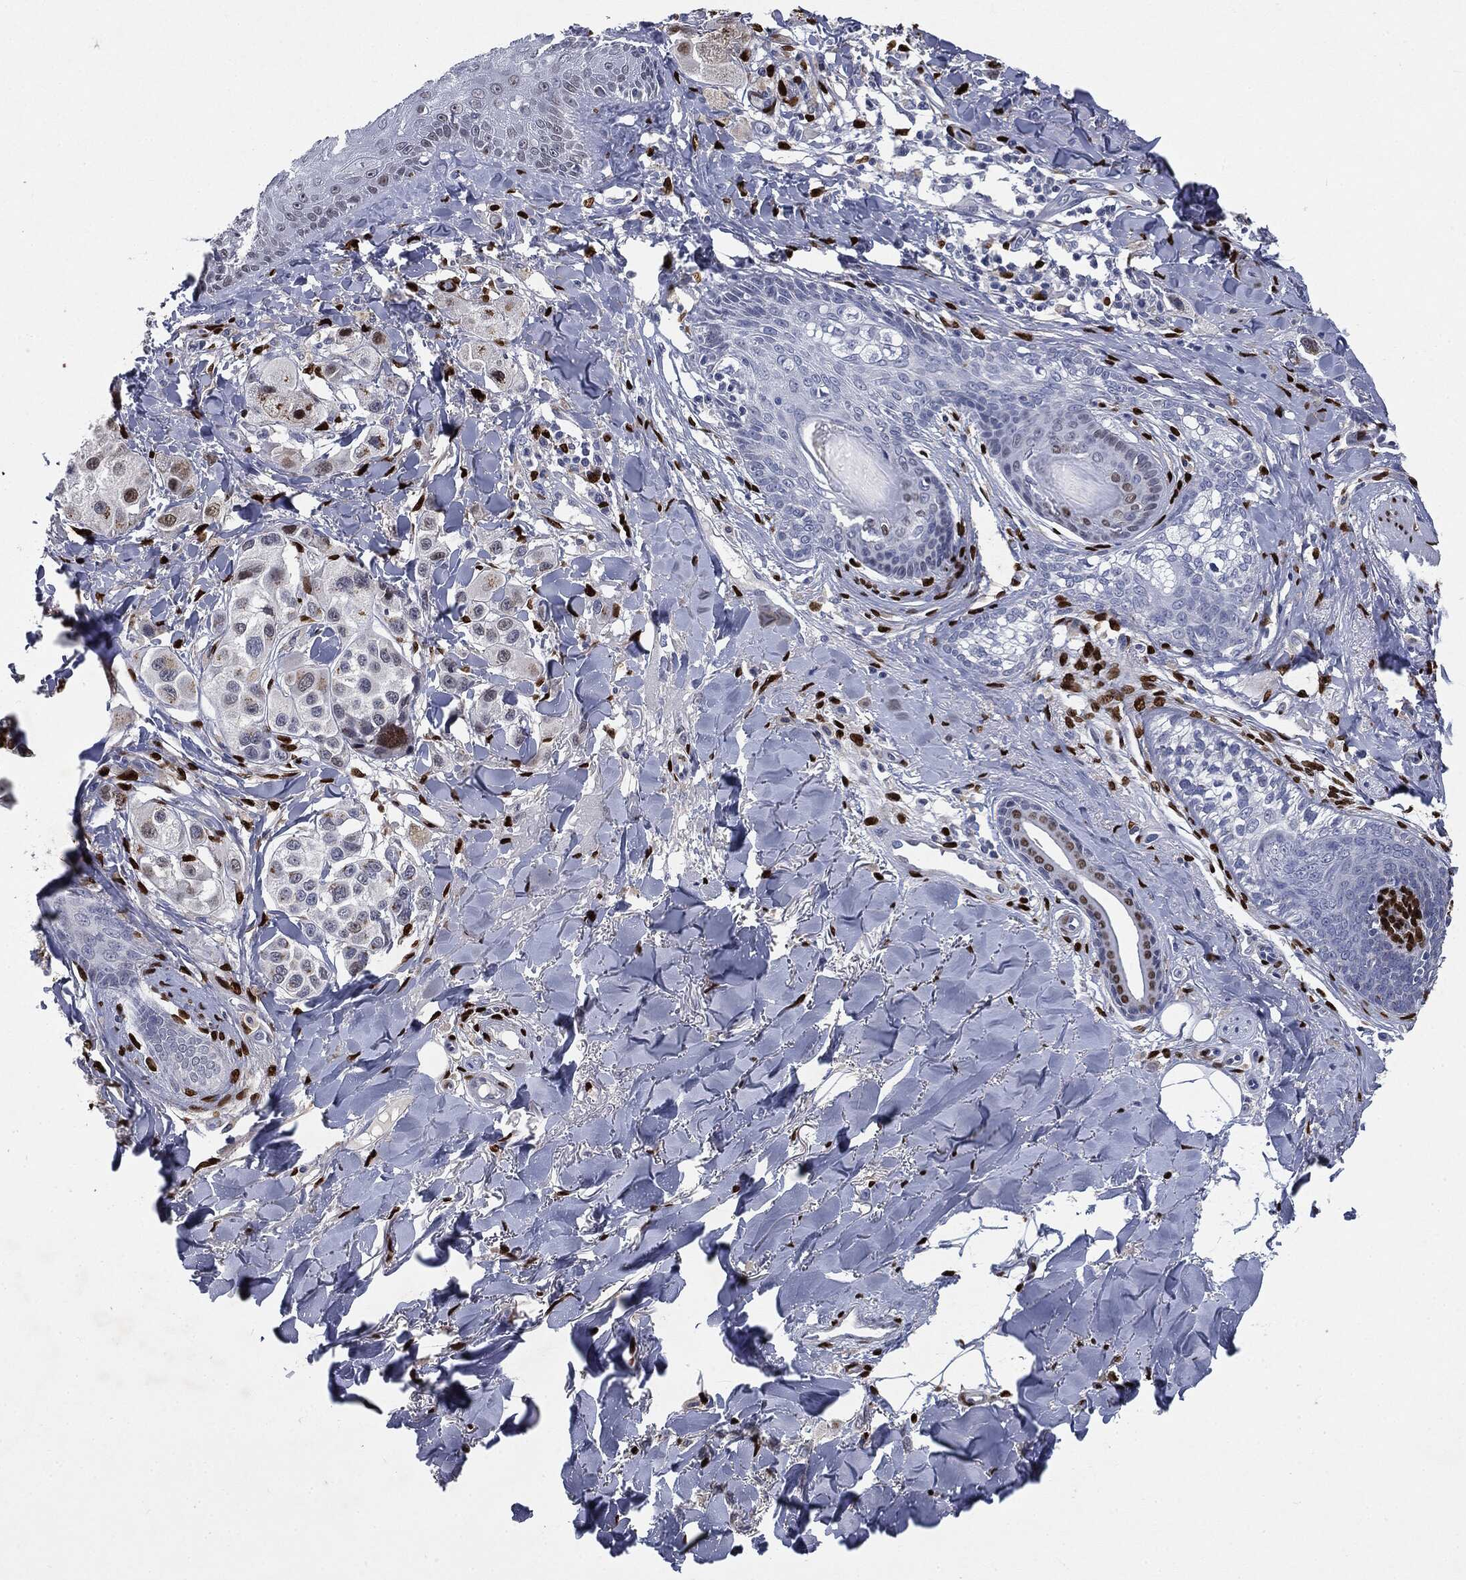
{"staining": {"intensity": "negative", "quantity": "none", "location": "none"}, "tissue": "melanoma", "cell_type": "Tumor cells", "image_type": "cancer", "snomed": [{"axis": "morphology", "description": "Malignant melanoma, NOS"}, {"axis": "topography", "description": "Skin"}], "caption": "A micrograph of human malignant melanoma is negative for staining in tumor cells.", "gene": "CASD1", "patient": {"sex": "male", "age": 57}}